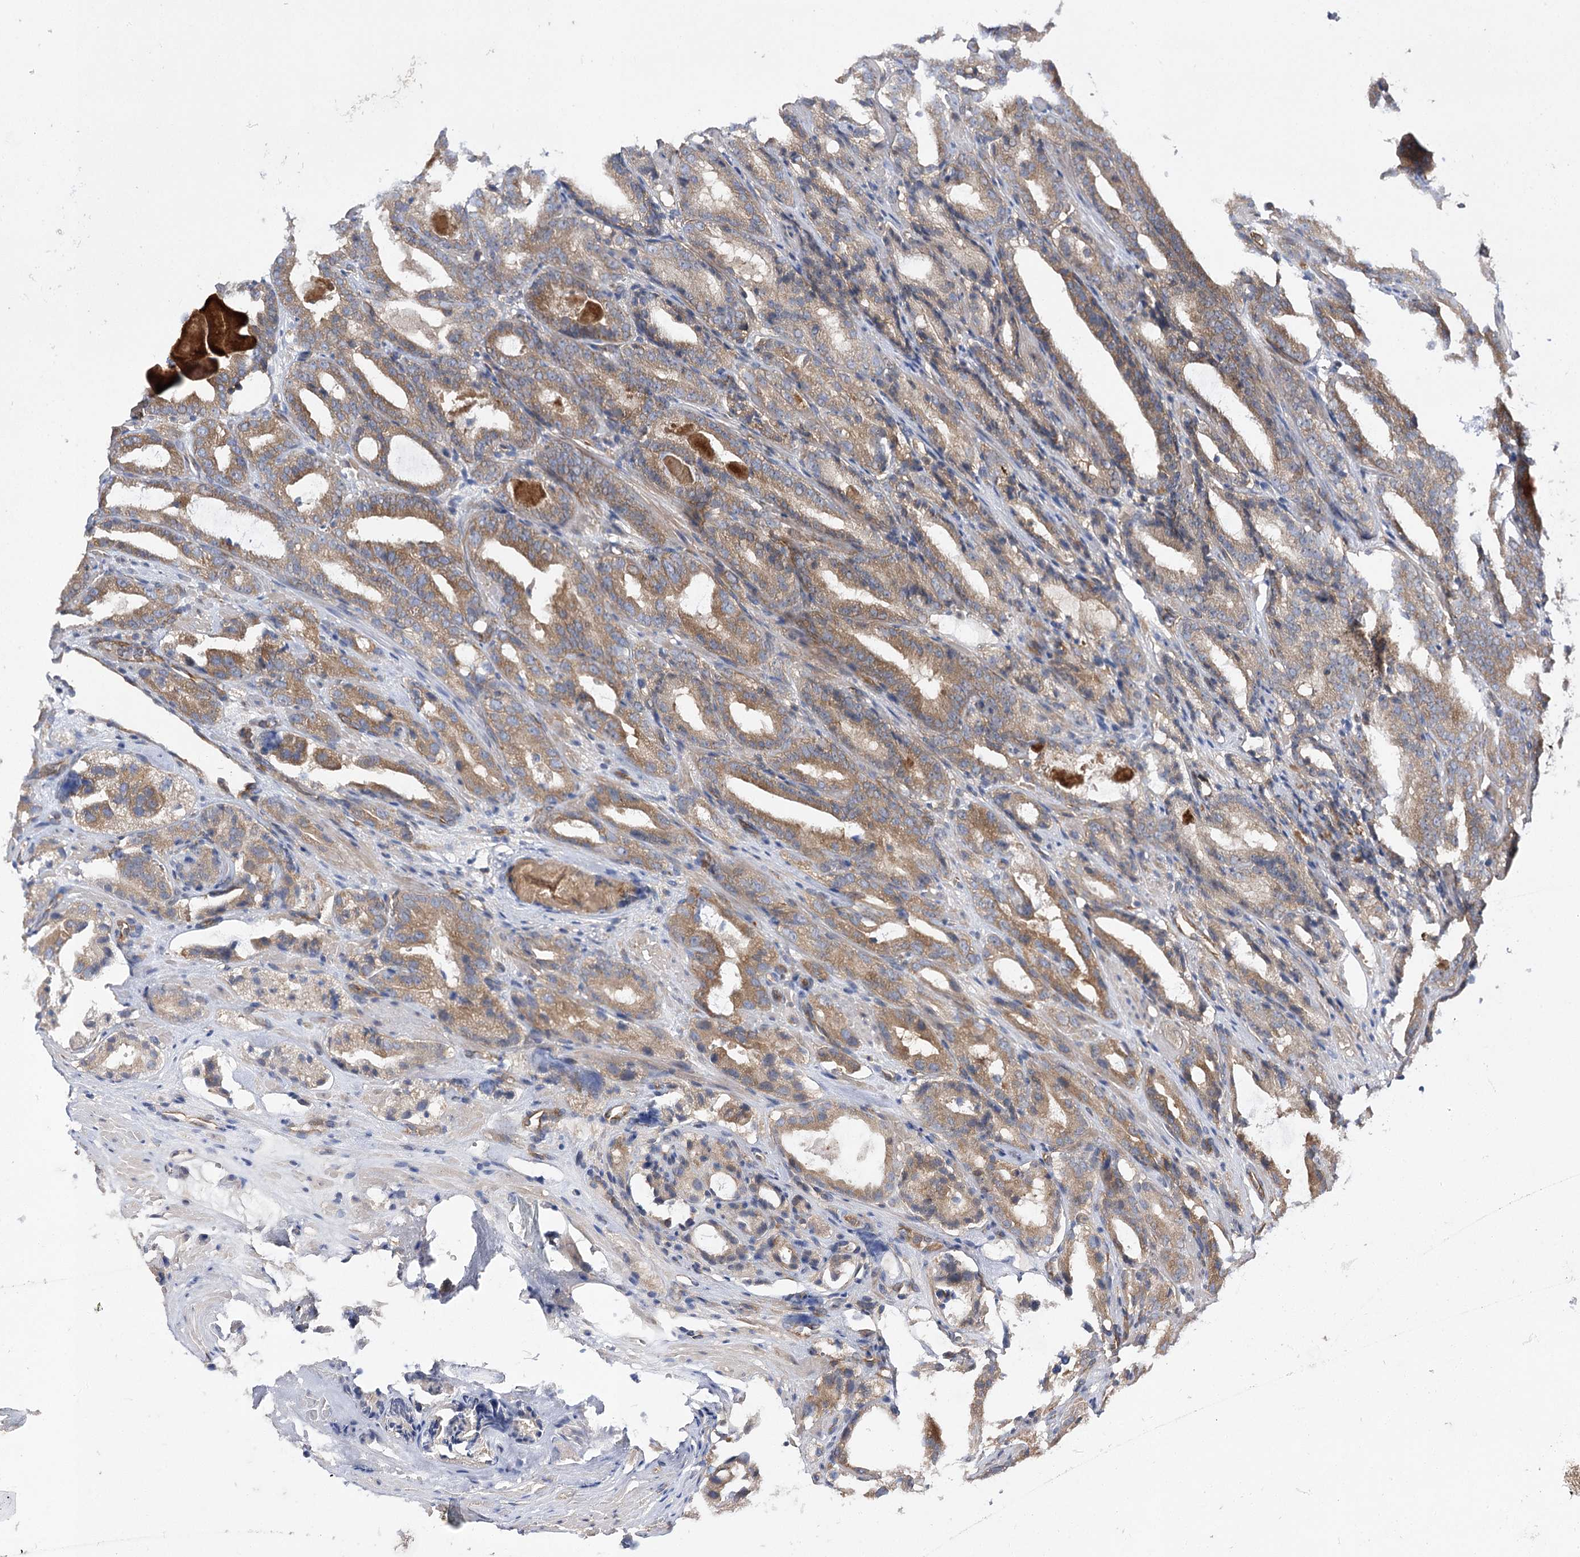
{"staining": {"intensity": "moderate", "quantity": ">75%", "location": "cytoplasmic/membranous"}, "tissue": "prostate cancer", "cell_type": "Tumor cells", "image_type": "cancer", "snomed": [{"axis": "morphology", "description": "Adenocarcinoma, High grade"}, {"axis": "topography", "description": "Prostate"}], "caption": "Immunohistochemical staining of prostate cancer exhibits moderate cytoplasmic/membranous protein positivity in about >75% of tumor cells.", "gene": "BCR", "patient": {"sex": "male", "age": 57}}